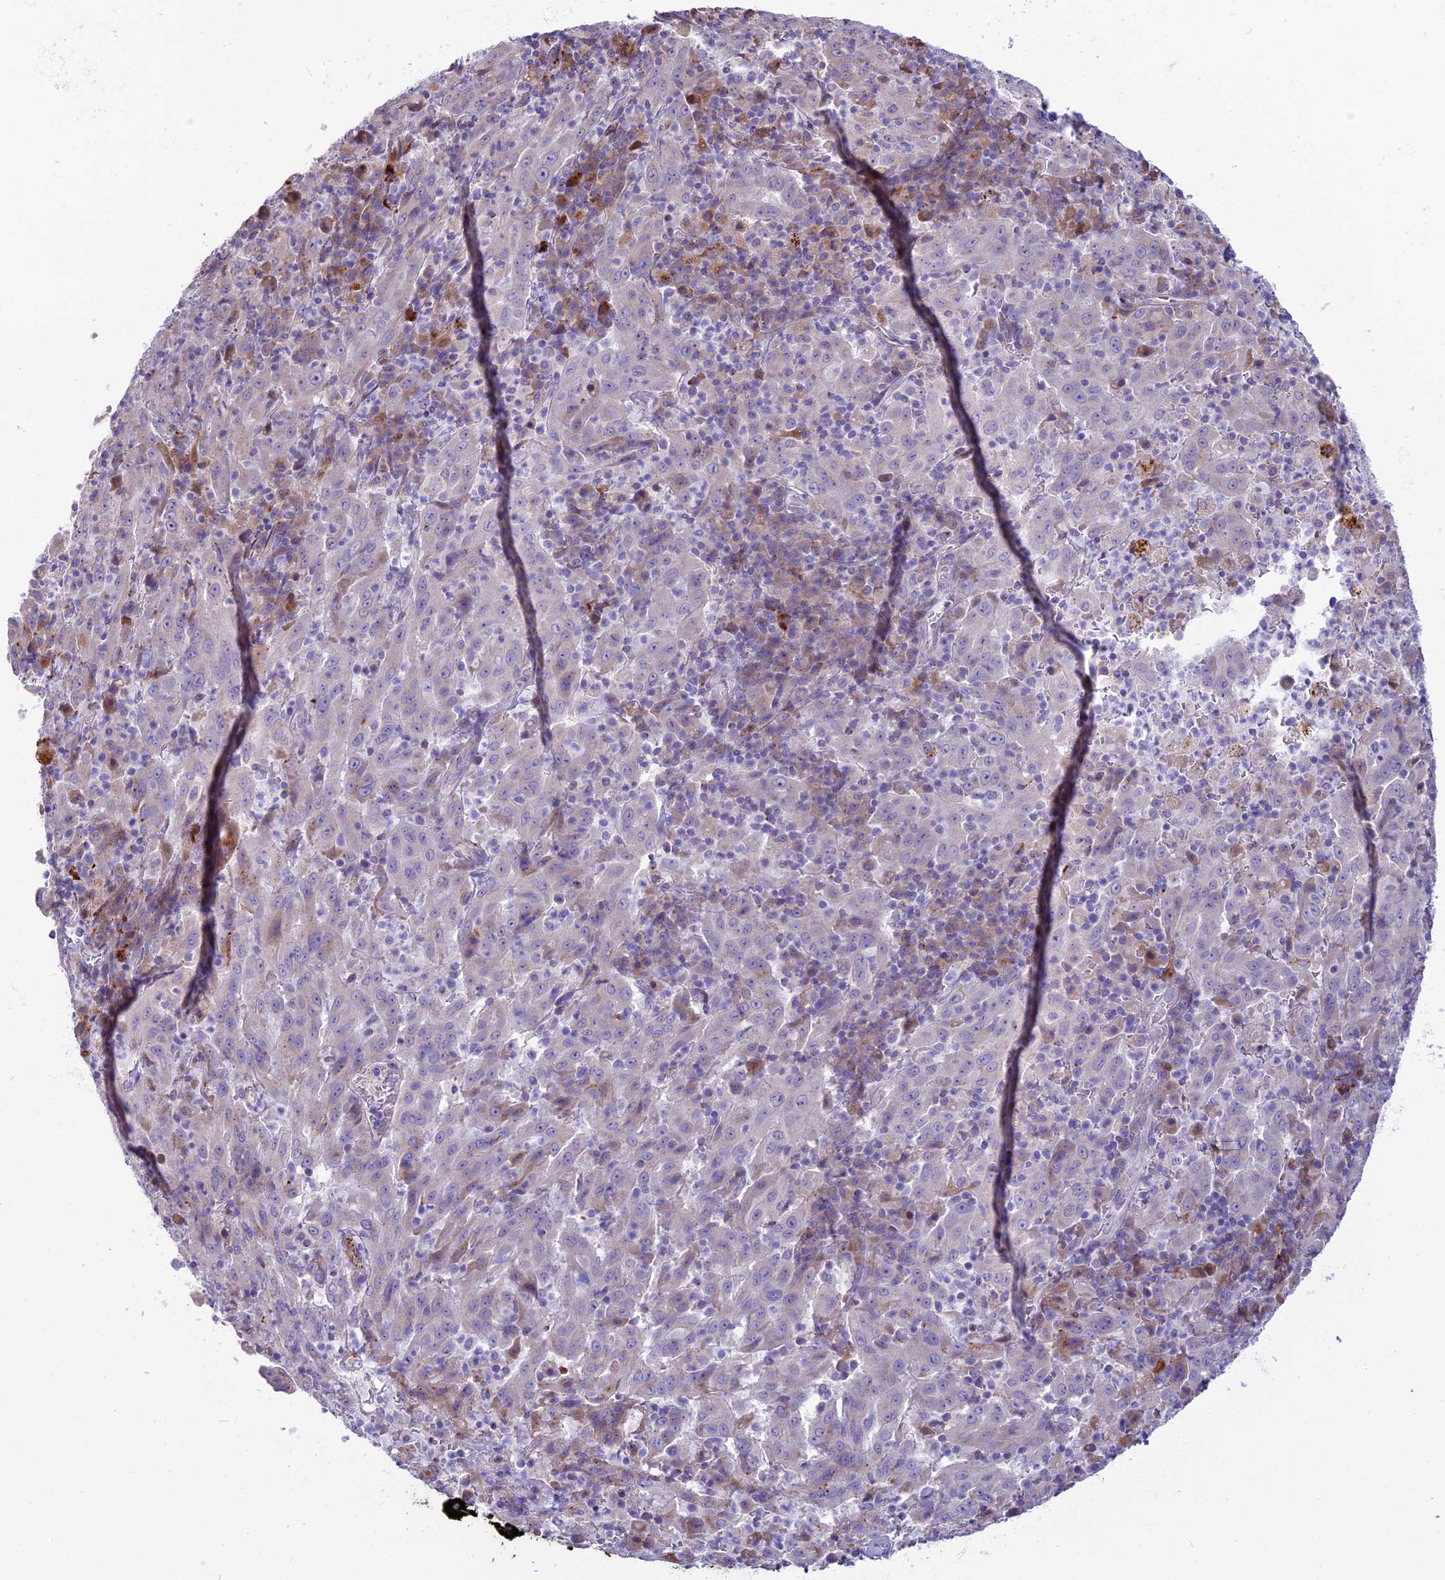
{"staining": {"intensity": "negative", "quantity": "none", "location": "none"}, "tissue": "pancreatic cancer", "cell_type": "Tumor cells", "image_type": "cancer", "snomed": [{"axis": "morphology", "description": "Adenocarcinoma, NOS"}, {"axis": "topography", "description": "Pancreas"}], "caption": "The immunohistochemistry histopathology image has no significant positivity in tumor cells of adenocarcinoma (pancreatic) tissue.", "gene": "THRSP", "patient": {"sex": "male", "age": 63}}